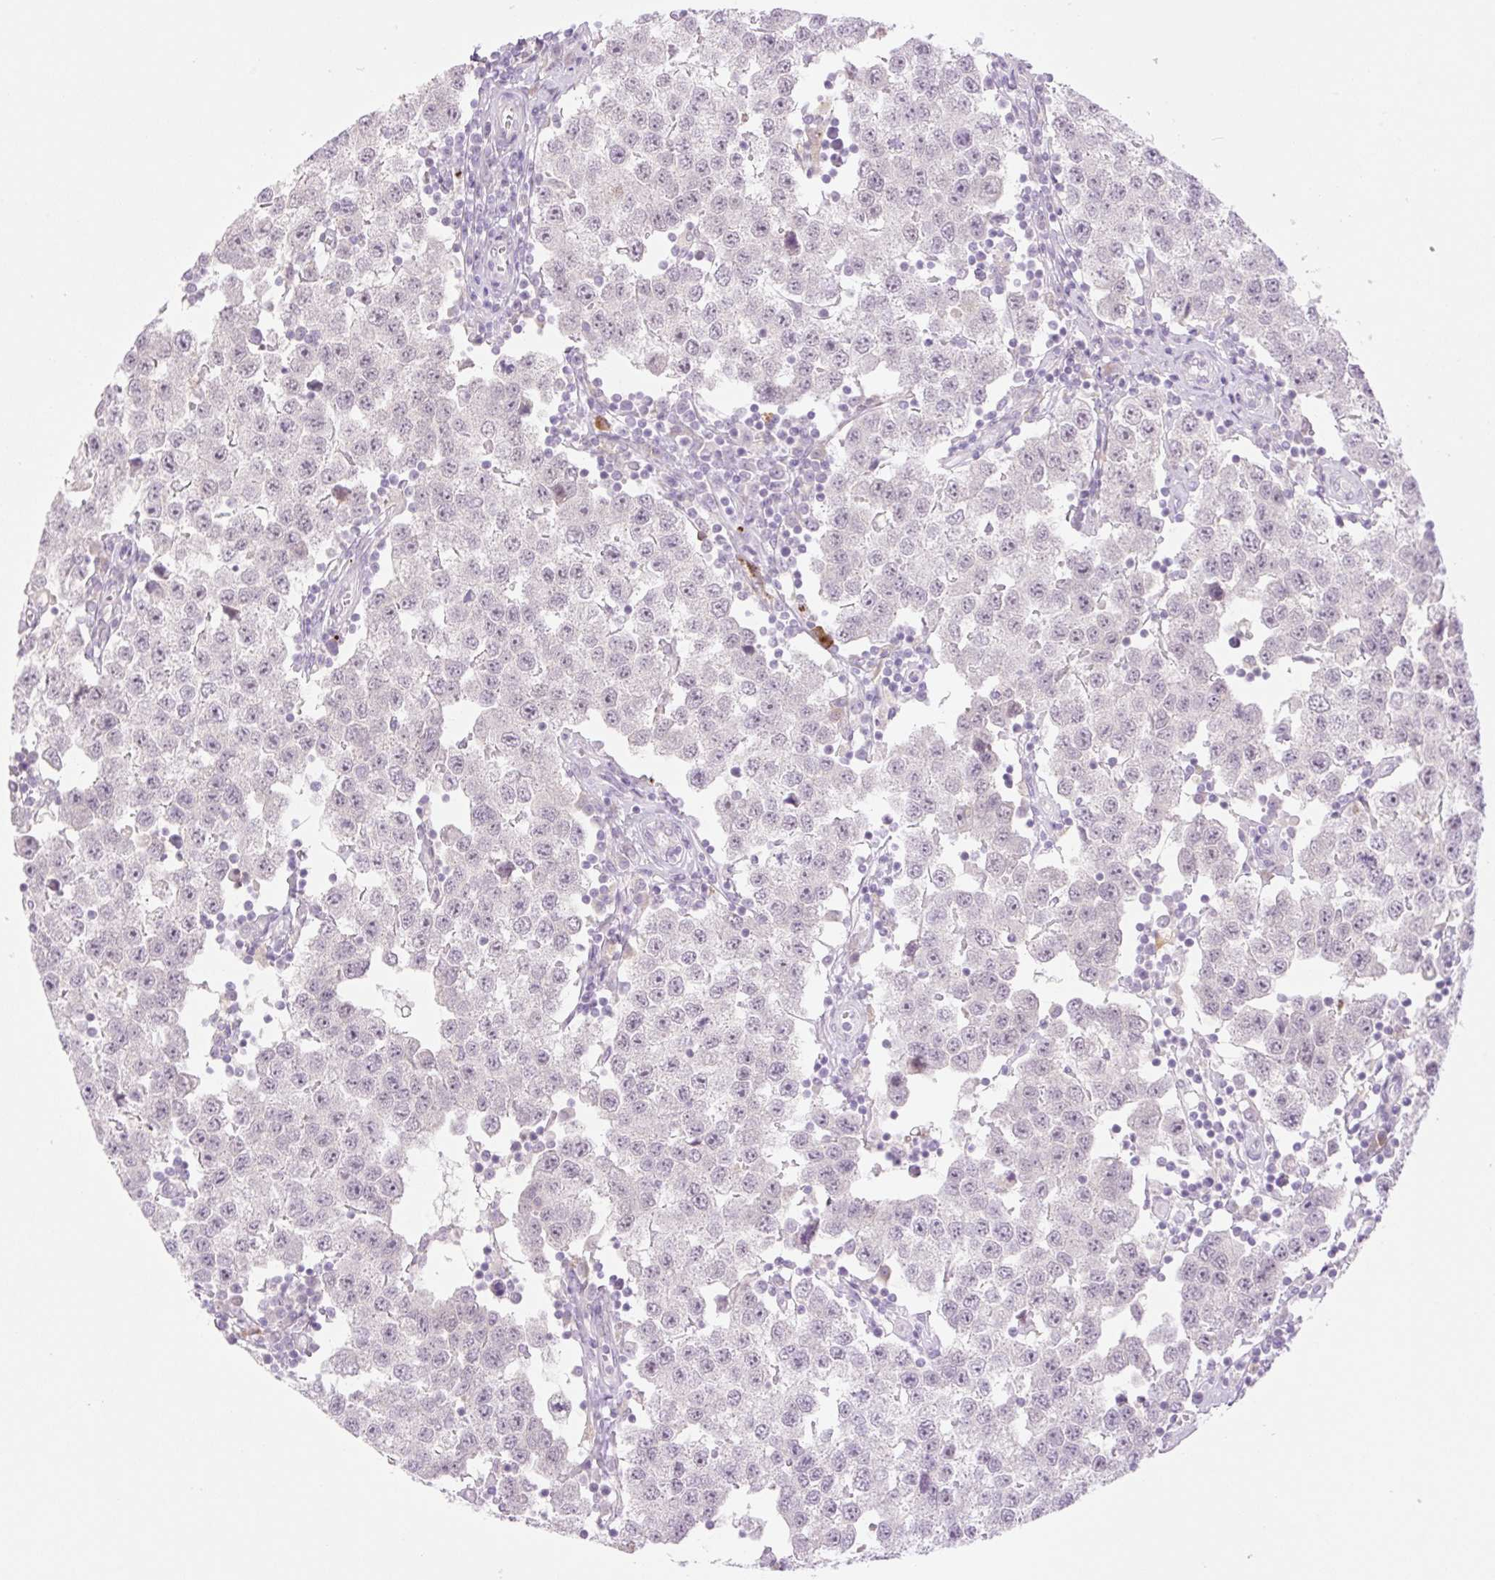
{"staining": {"intensity": "negative", "quantity": "none", "location": "none"}, "tissue": "testis cancer", "cell_type": "Tumor cells", "image_type": "cancer", "snomed": [{"axis": "morphology", "description": "Seminoma, NOS"}, {"axis": "topography", "description": "Testis"}], "caption": "DAB immunohistochemical staining of testis cancer (seminoma) shows no significant staining in tumor cells.", "gene": "SPRYD4", "patient": {"sex": "male", "age": 34}}